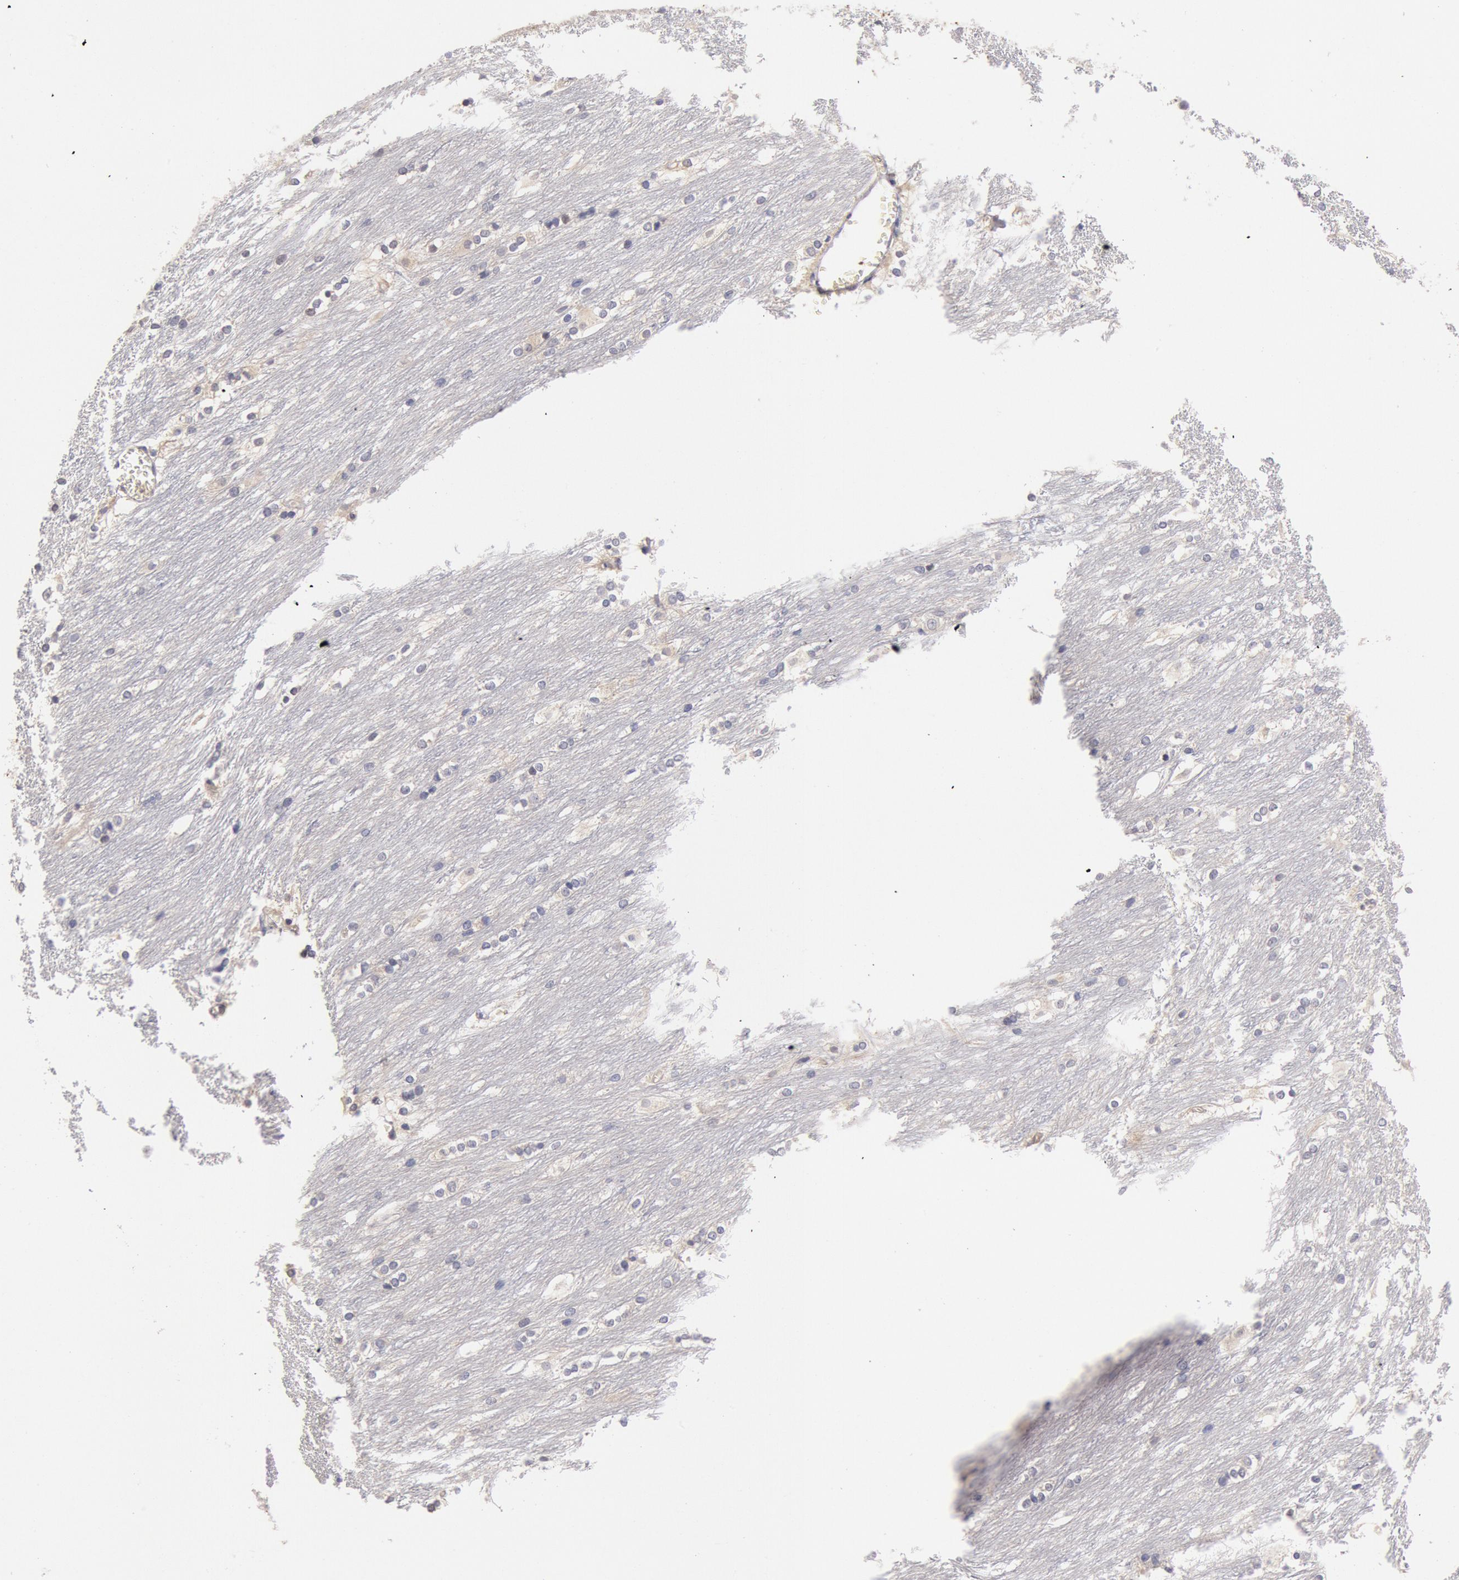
{"staining": {"intensity": "negative", "quantity": "none", "location": "none"}, "tissue": "caudate", "cell_type": "Glial cells", "image_type": "normal", "snomed": [{"axis": "morphology", "description": "Normal tissue, NOS"}, {"axis": "topography", "description": "Lateral ventricle wall"}], "caption": "This is an immunohistochemistry photomicrograph of normal caudate. There is no staining in glial cells.", "gene": "TMED8", "patient": {"sex": "female", "age": 19}}